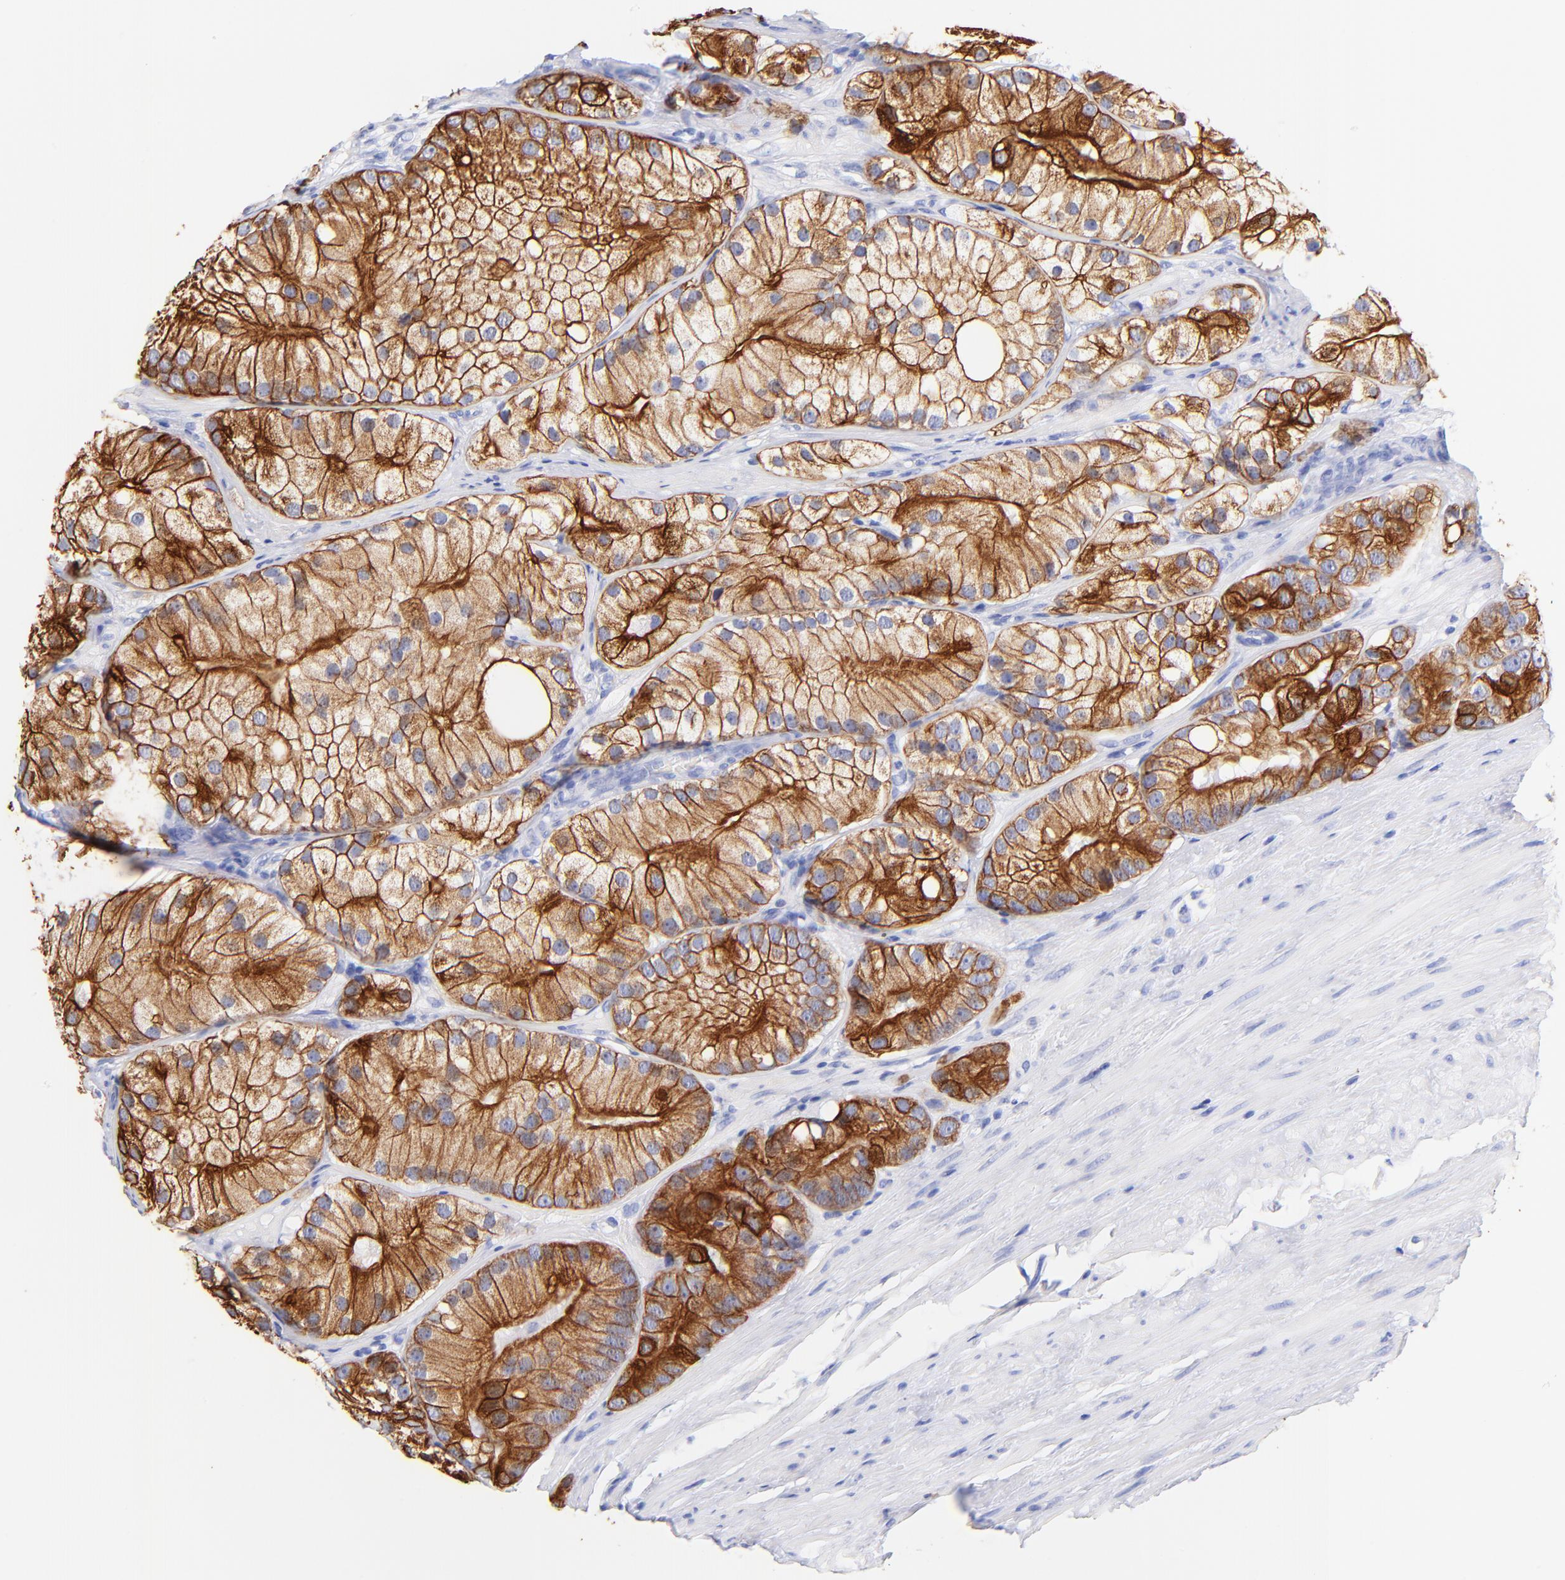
{"staining": {"intensity": "strong", "quantity": ">75%", "location": "cytoplasmic/membranous"}, "tissue": "prostate cancer", "cell_type": "Tumor cells", "image_type": "cancer", "snomed": [{"axis": "morphology", "description": "Adenocarcinoma, Low grade"}, {"axis": "topography", "description": "Prostate"}], "caption": "Strong cytoplasmic/membranous positivity for a protein is identified in approximately >75% of tumor cells of low-grade adenocarcinoma (prostate) using IHC.", "gene": "KRT19", "patient": {"sex": "male", "age": 69}}